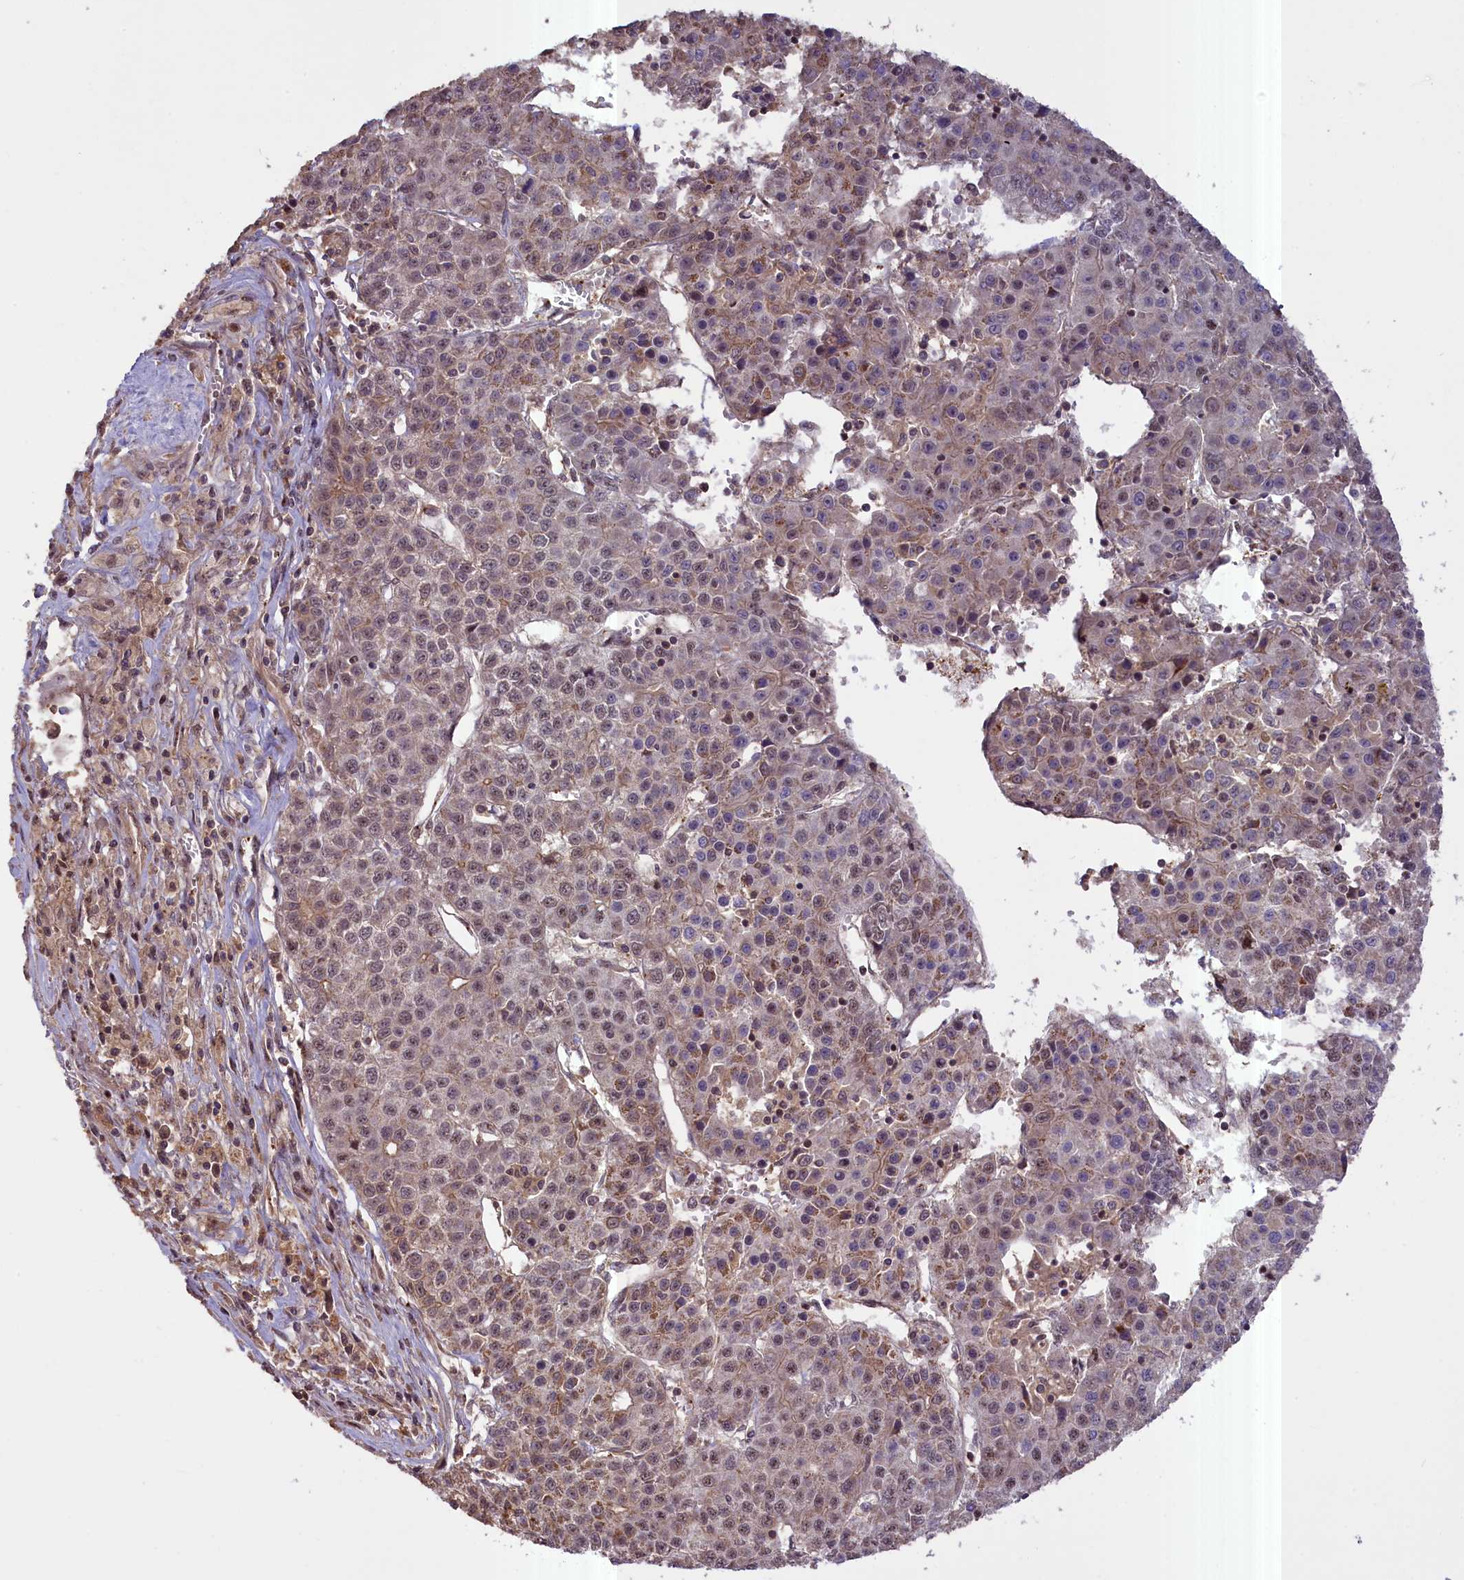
{"staining": {"intensity": "moderate", "quantity": "25%-75%", "location": "cytoplasmic/membranous,nuclear"}, "tissue": "liver cancer", "cell_type": "Tumor cells", "image_type": "cancer", "snomed": [{"axis": "morphology", "description": "Carcinoma, Hepatocellular, NOS"}, {"axis": "topography", "description": "Liver"}], "caption": "IHC photomicrograph of liver cancer (hepatocellular carcinoma) stained for a protein (brown), which demonstrates medium levels of moderate cytoplasmic/membranous and nuclear positivity in about 25%-75% of tumor cells.", "gene": "FUZ", "patient": {"sex": "female", "age": 53}}